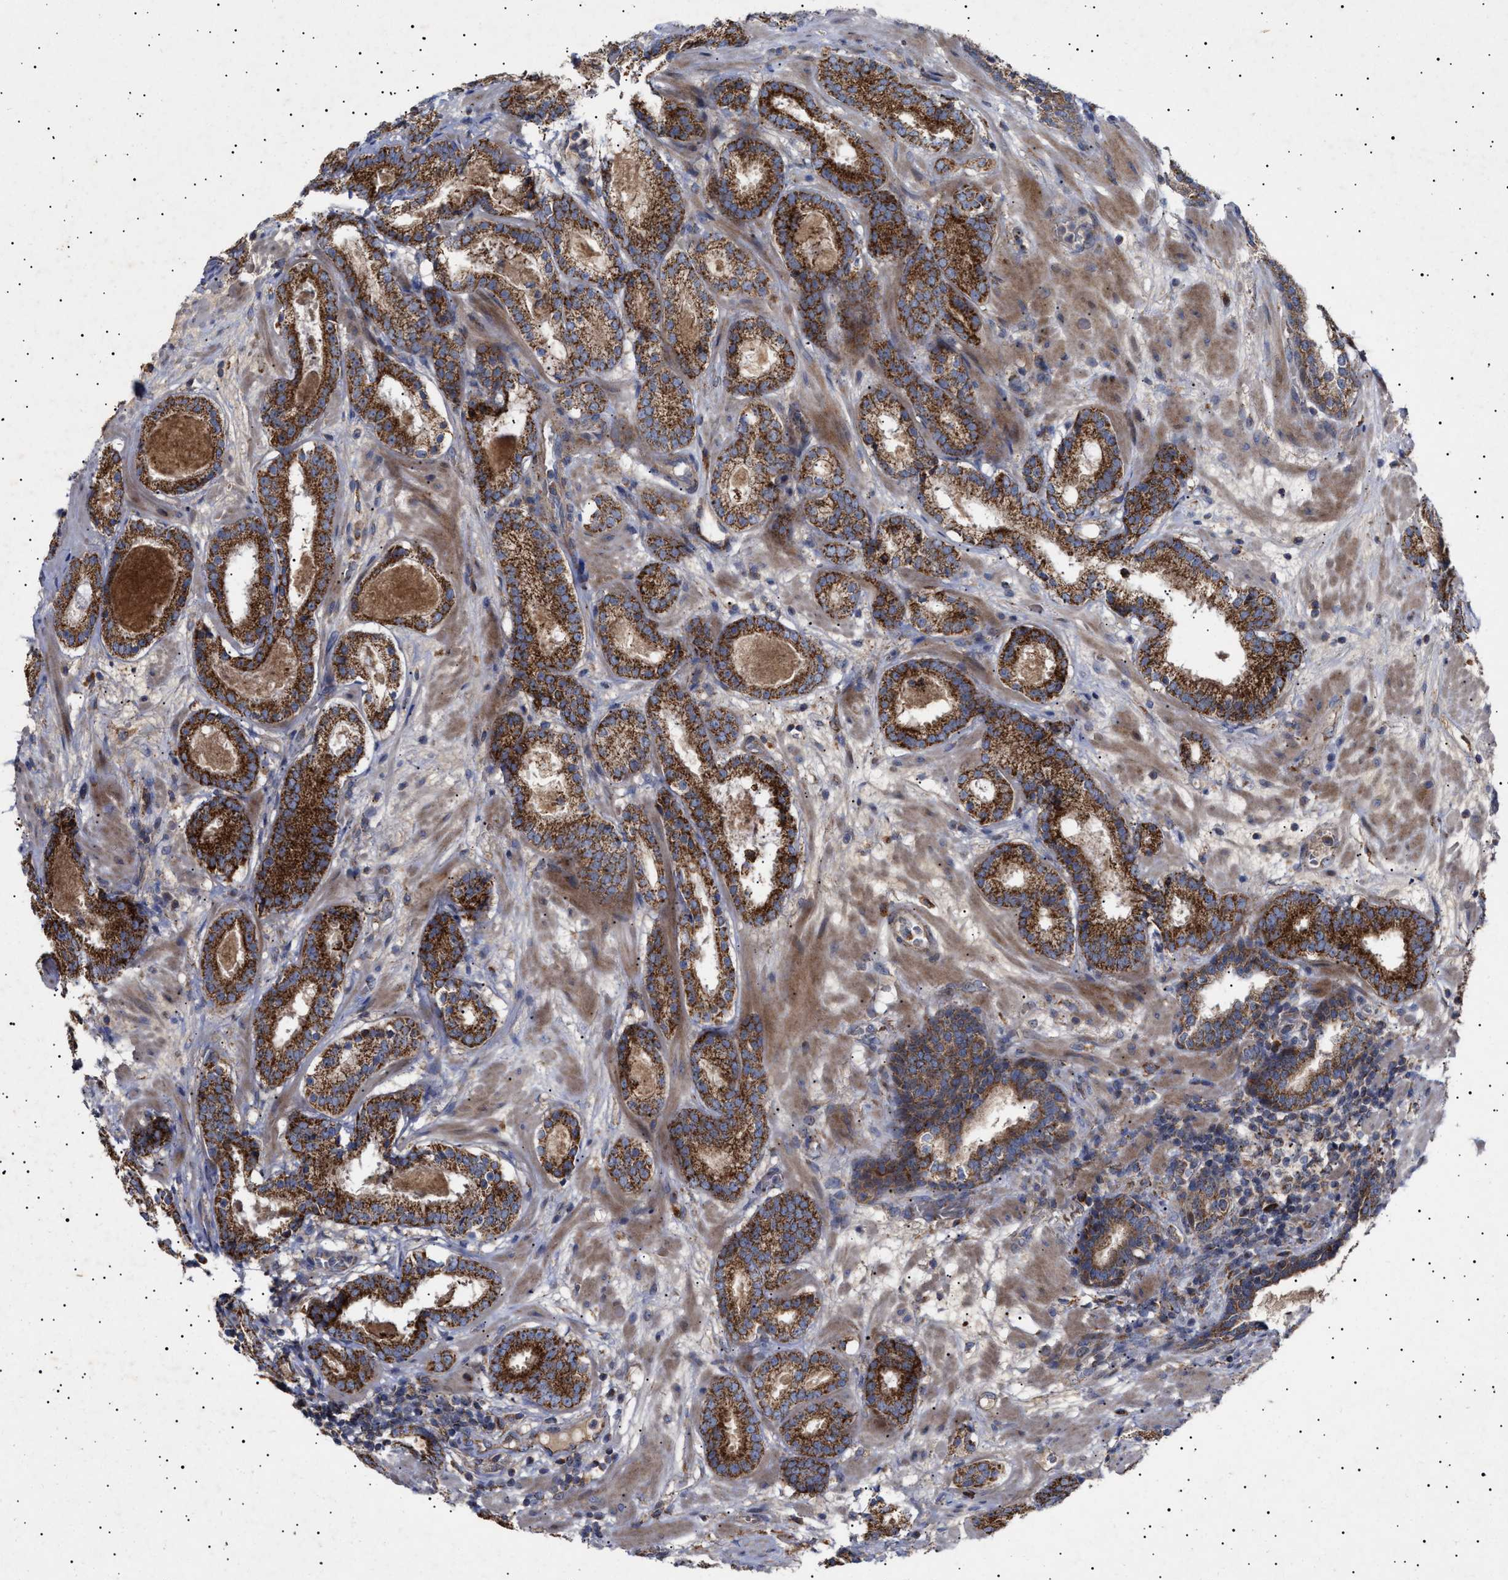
{"staining": {"intensity": "strong", "quantity": ">75%", "location": "cytoplasmic/membranous"}, "tissue": "prostate cancer", "cell_type": "Tumor cells", "image_type": "cancer", "snomed": [{"axis": "morphology", "description": "Adenocarcinoma, Low grade"}, {"axis": "topography", "description": "Prostate"}], "caption": "The micrograph displays a brown stain indicating the presence of a protein in the cytoplasmic/membranous of tumor cells in prostate cancer (low-grade adenocarcinoma). (DAB (3,3'-diaminobenzidine) IHC, brown staining for protein, blue staining for nuclei).", "gene": "MRPL10", "patient": {"sex": "male", "age": 69}}